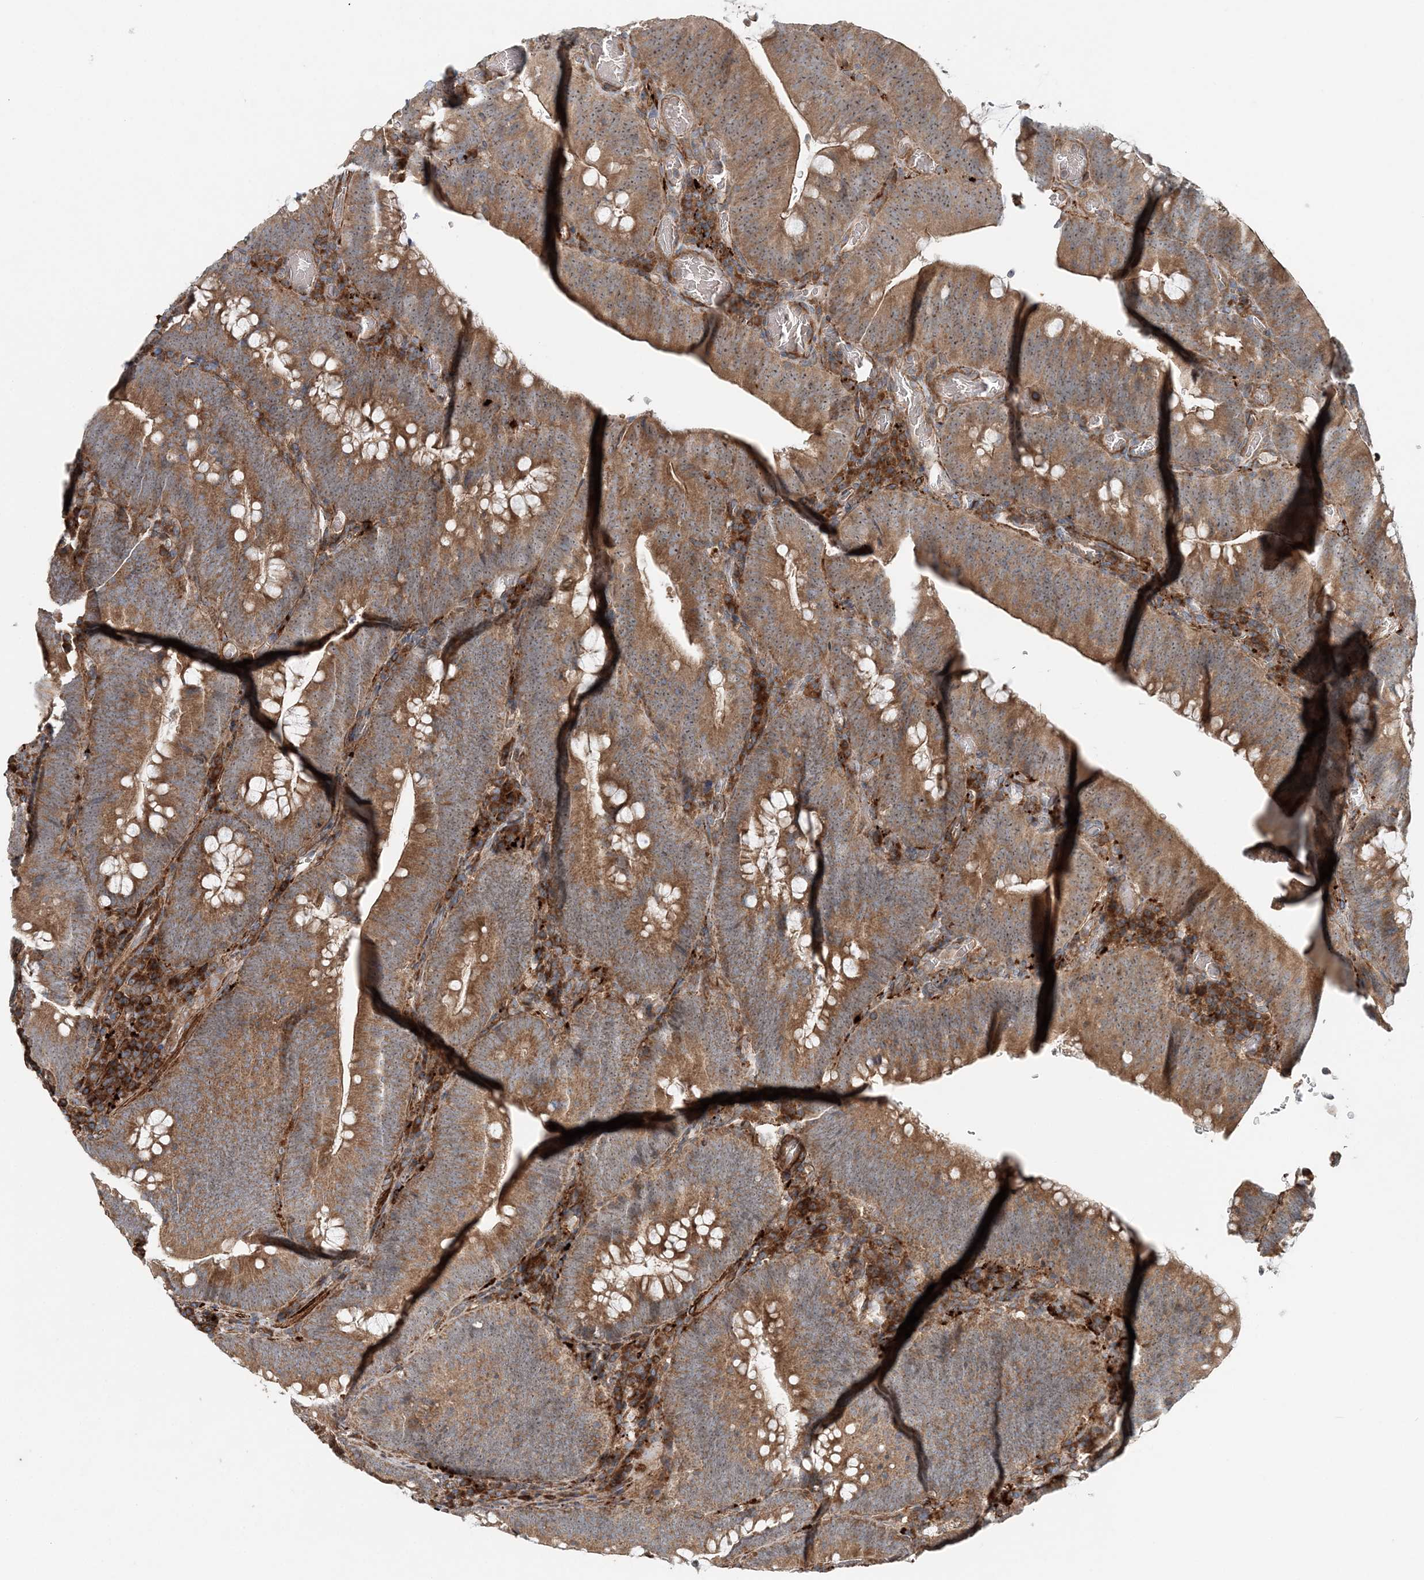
{"staining": {"intensity": "moderate", "quantity": ">75%", "location": "cytoplasmic/membranous,nuclear"}, "tissue": "colorectal cancer", "cell_type": "Tumor cells", "image_type": "cancer", "snomed": [{"axis": "morphology", "description": "Normal tissue, NOS"}, {"axis": "topography", "description": "Colon"}], "caption": "The micrograph exhibits a brown stain indicating the presence of a protein in the cytoplasmic/membranous and nuclear of tumor cells in colorectal cancer.", "gene": "TTI1", "patient": {"sex": "female", "age": 82}}